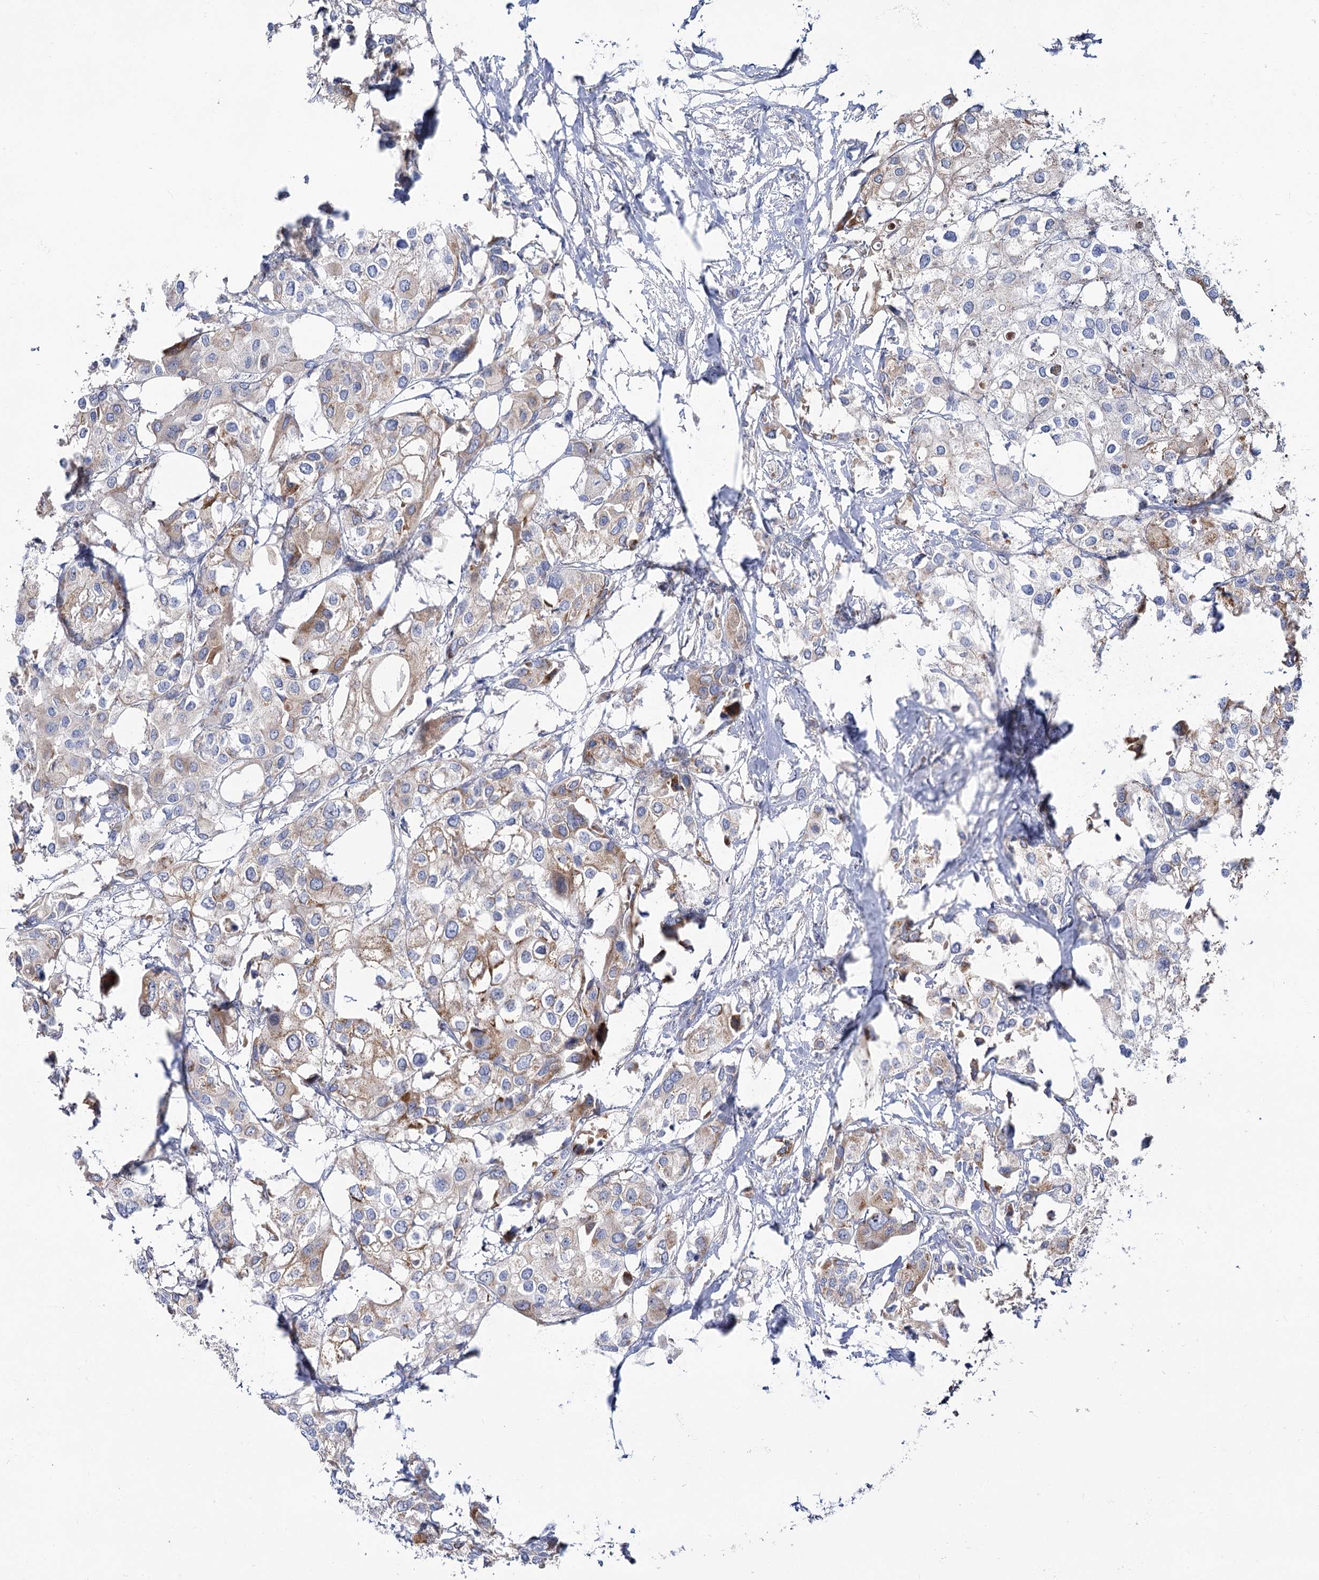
{"staining": {"intensity": "moderate", "quantity": "25%-75%", "location": "cytoplasmic/membranous"}, "tissue": "urothelial cancer", "cell_type": "Tumor cells", "image_type": "cancer", "snomed": [{"axis": "morphology", "description": "Urothelial carcinoma, High grade"}, {"axis": "topography", "description": "Urinary bladder"}], "caption": "About 25%-75% of tumor cells in human urothelial cancer reveal moderate cytoplasmic/membranous protein staining as visualized by brown immunohistochemical staining.", "gene": "SUOX", "patient": {"sex": "male", "age": 64}}